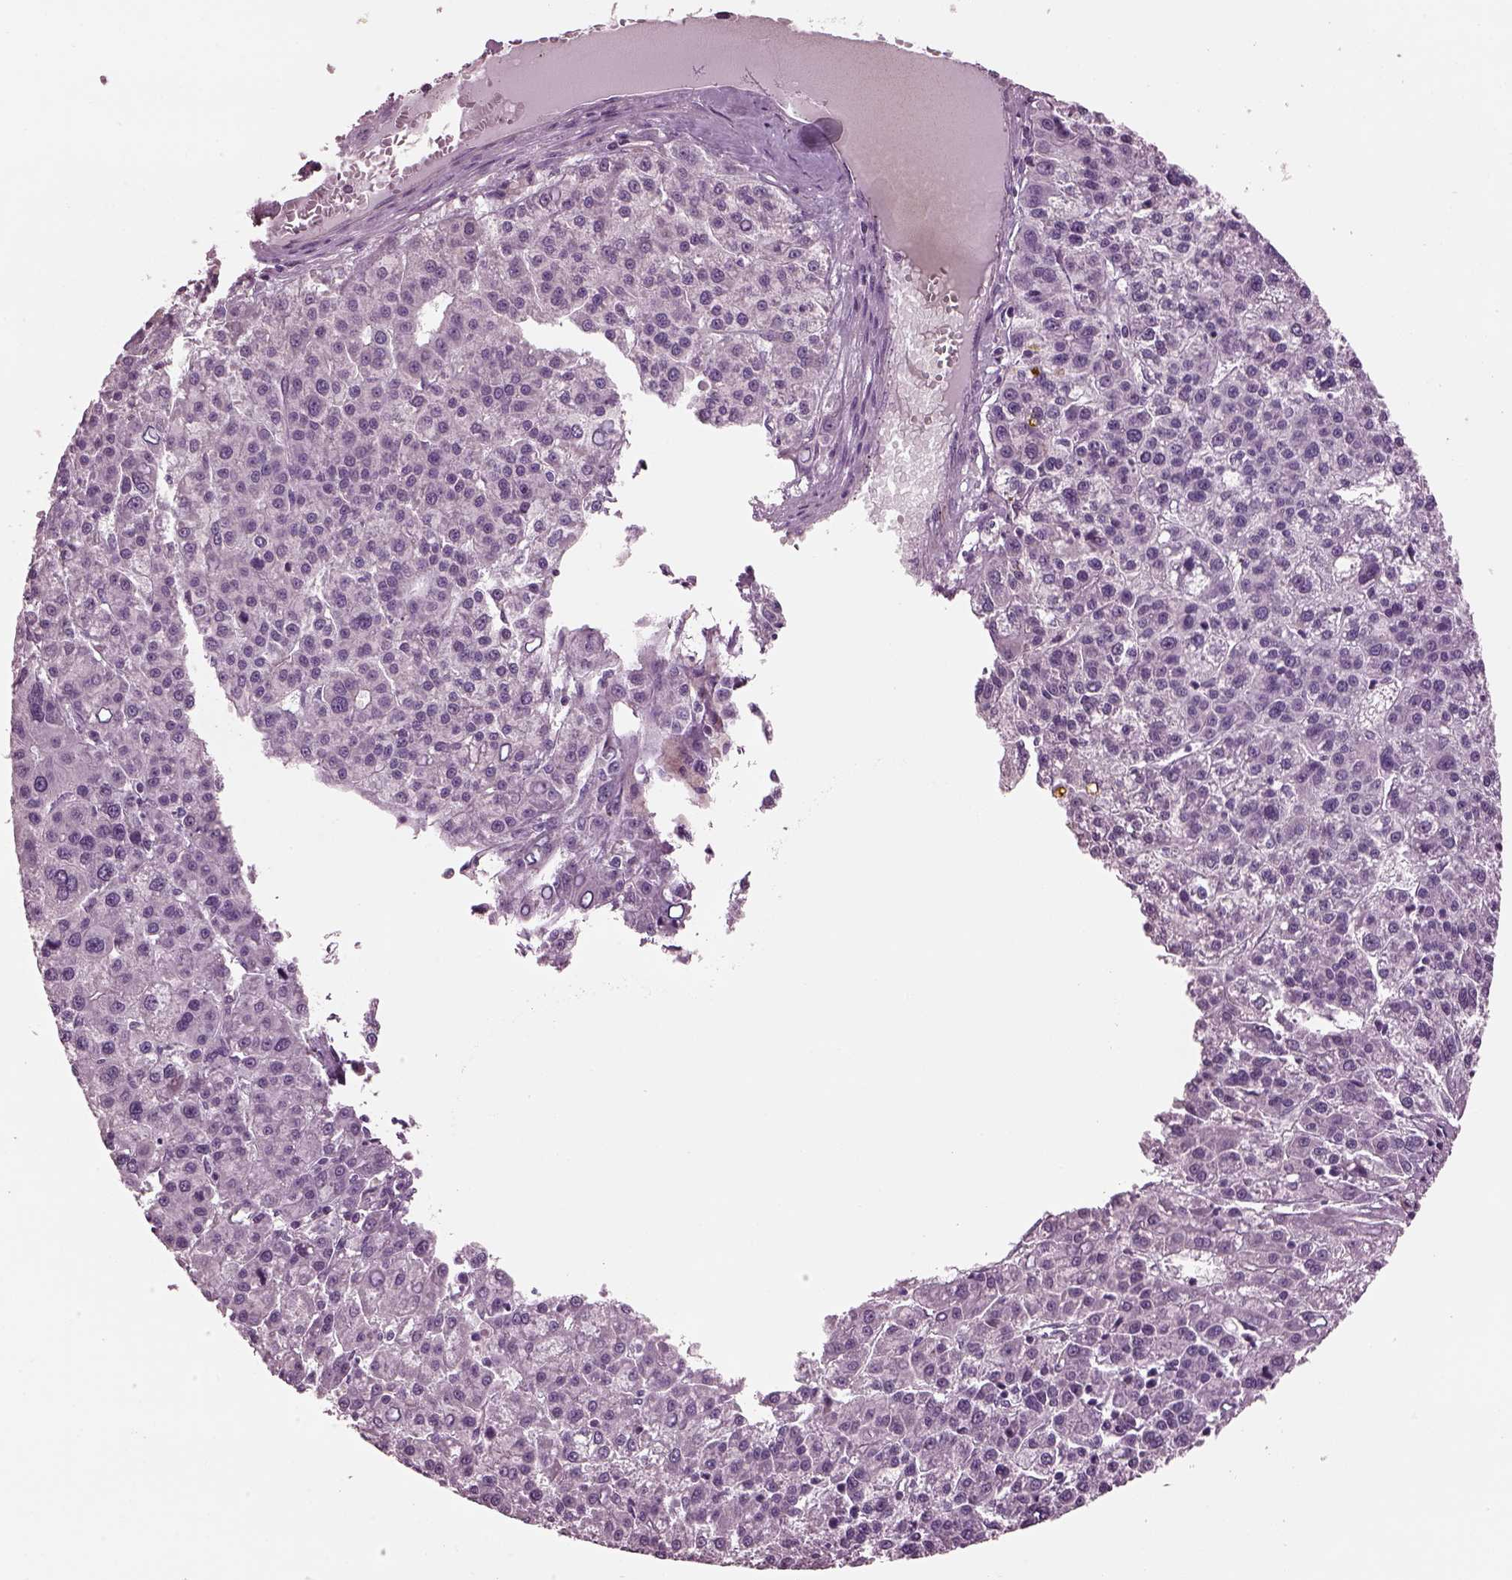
{"staining": {"intensity": "negative", "quantity": "none", "location": "none"}, "tissue": "liver cancer", "cell_type": "Tumor cells", "image_type": "cancer", "snomed": [{"axis": "morphology", "description": "Carcinoma, Hepatocellular, NOS"}, {"axis": "topography", "description": "Liver"}], "caption": "Hepatocellular carcinoma (liver) was stained to show a protein in brown. There is no significant positivity in tumor cells.", "gene": "GDF11", "patient": {"sex": "female", "age": 58}}